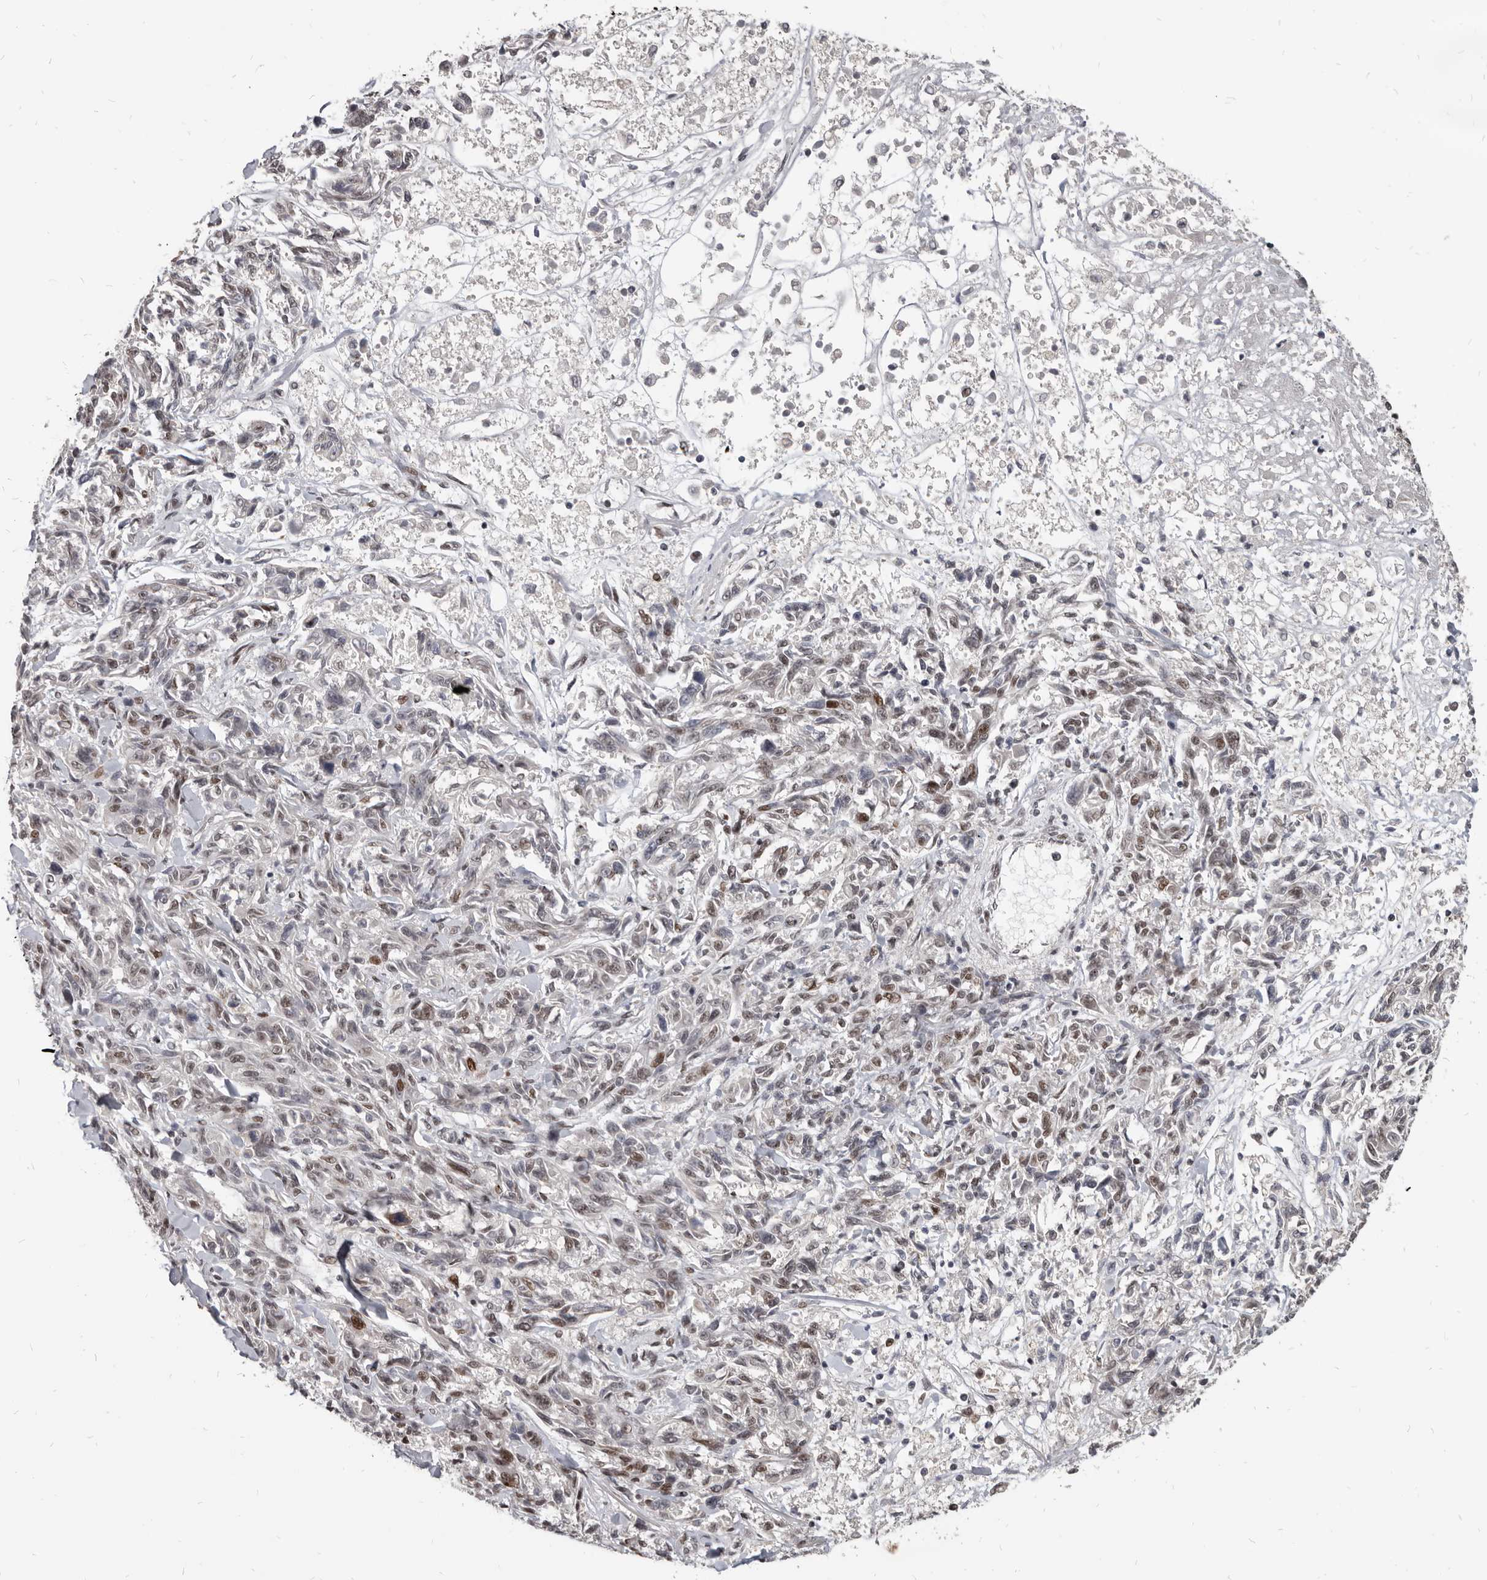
{"staining": {"intensity": "moderate", "quantity": "<25%", "location": "nuclear"}, "tissue": "melanoma", "cell_type": "Tumor cells", "image_type": "cancer", "snomed": [{"axis": "morphology", "description": "Malignant melanoma, NOS"}, {"axis": "topography", "description": "Skin"}], "caption": "Immunohistochemical staining of human malignant melanoma demonstrates low levels of moderate nuclear staining in about <25% of tumor cells.", "gene": "ATF5", "patient": {"sex": "male", "age": 53}}